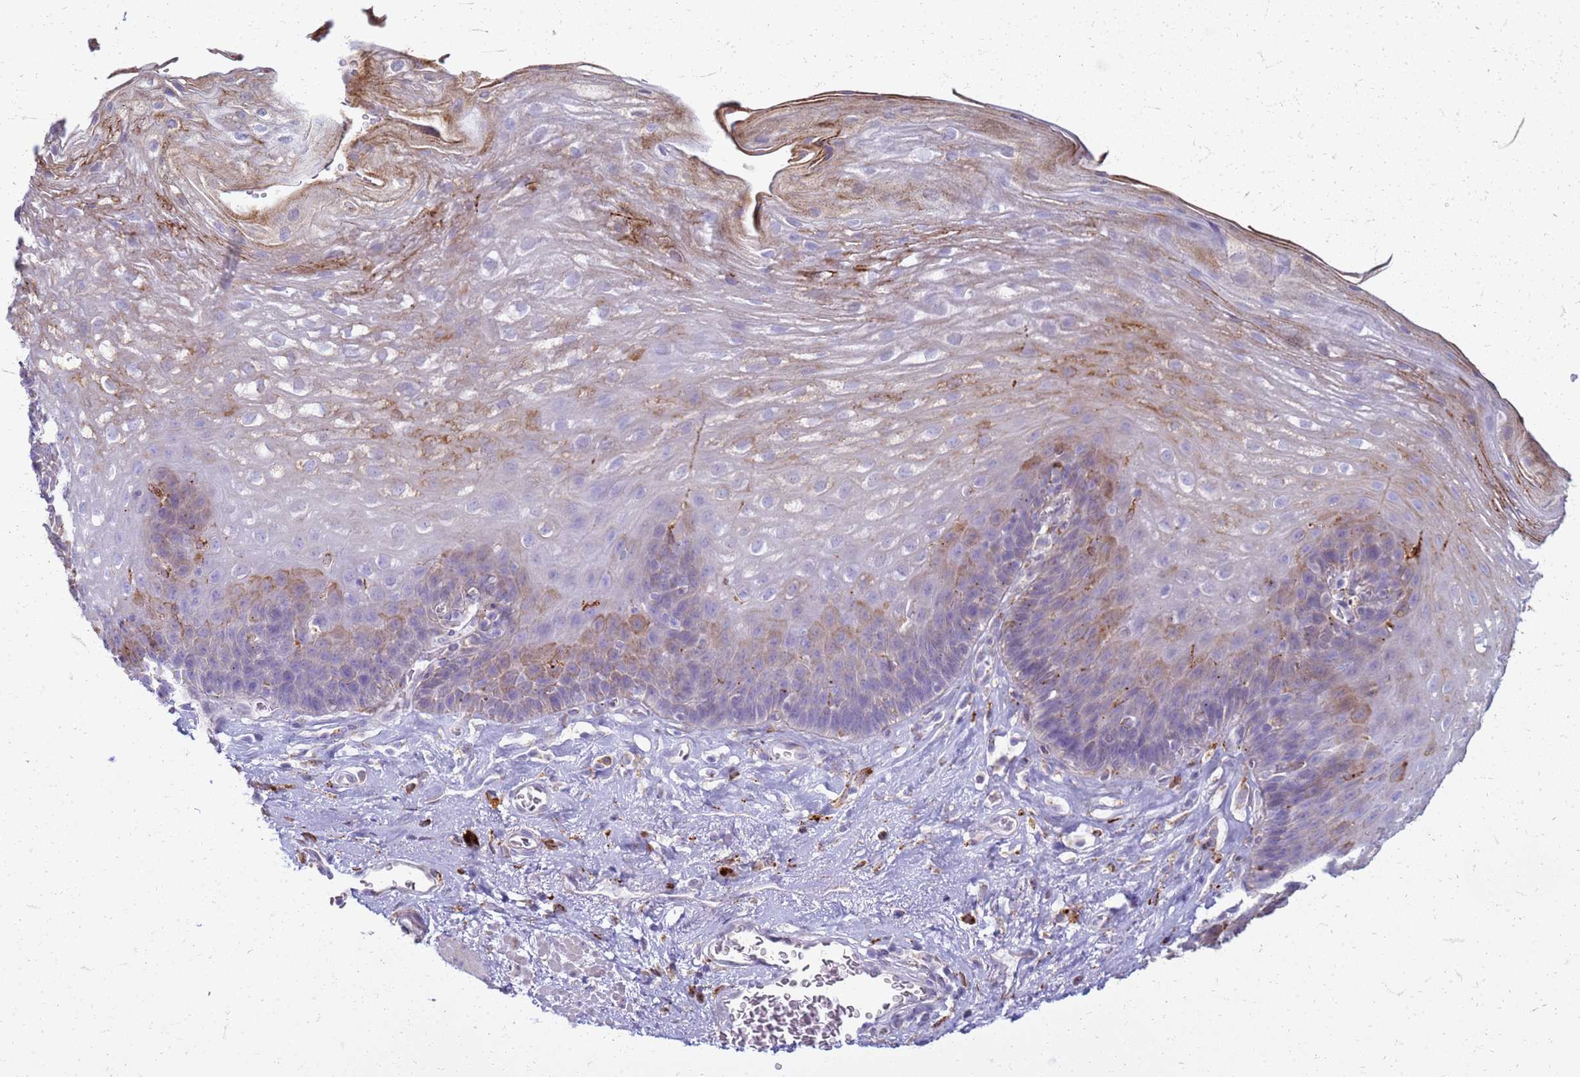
{"staining": {"intensity": "weak", "quantity": "25%-75%", "location": "cytoplasmic/membranous"}, "tissue": "esophagus", "cell_type": "Squamous epithelial cells", "image_type": "normal", "snomed": [{"axis": "morphology", "description": "Normal tissue, NOS"}, {"axis": "topography", "description": "Esophagus"}], "caption": "DAB immunohistochemical staining of unremarkable esophagus exhibits weak cytoplasmic/membranous protein positivity in about 25%-75% of squamous epithelial cells.", "gene": "PDK3", "patient": {"sex": "female", "age": 66}}